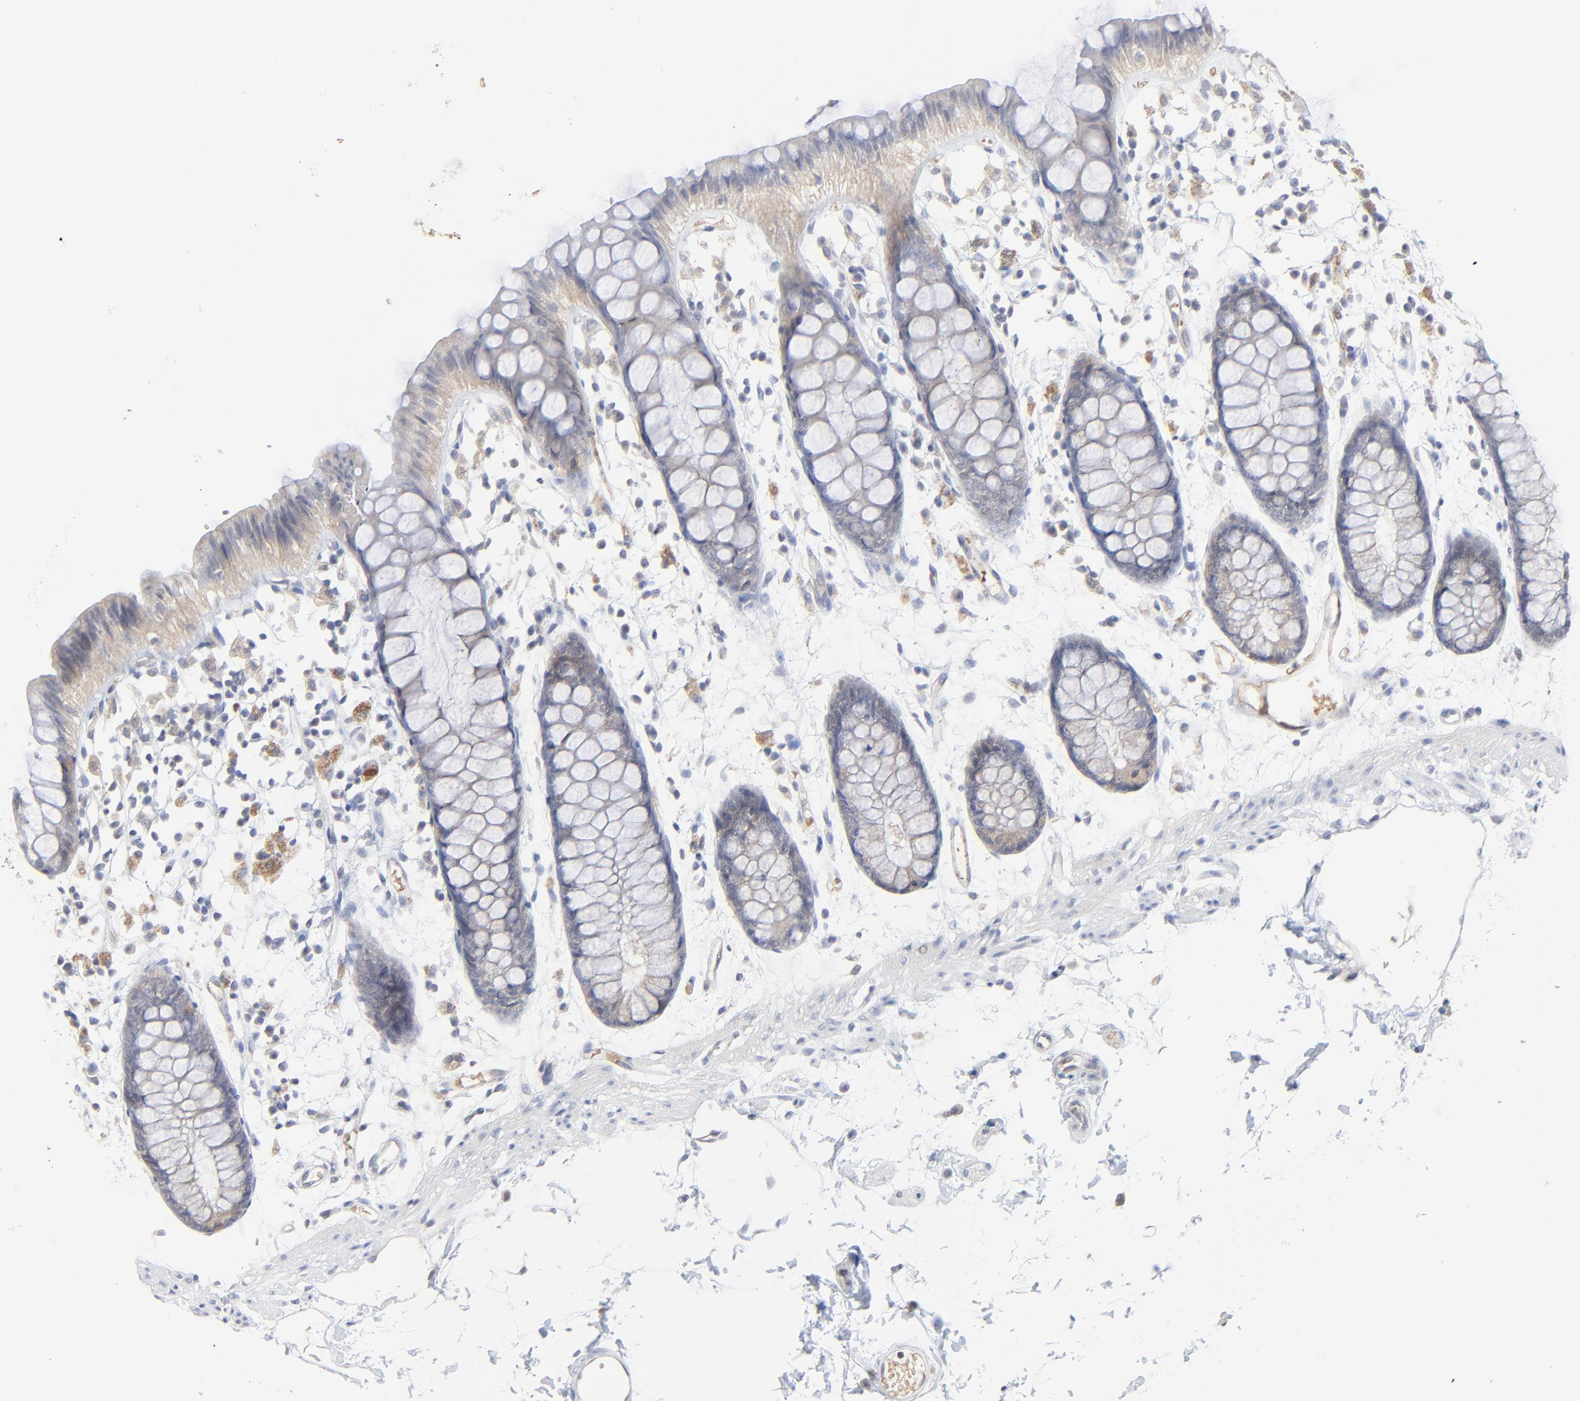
{"staining": {"intensity": "weak", "quantity": "<25%", "location": "cytoplasmic/membranous"}, "tissue": "rectum", "cell_type": "Glandular cells", "image_type": "normal", "snomed": [{"axis": "morphology", "description": "Normal tissue, NOS"}, {"axis": "topography", "description": "Rectum"}], "caption": "Immunohistochemistry (IHC) of normal human rectum demonstrates no positivity in glandular cells. Nuclei are stained in blue.", "gene": "FANCB", "patient": {"sex": "female", "age": 66}}